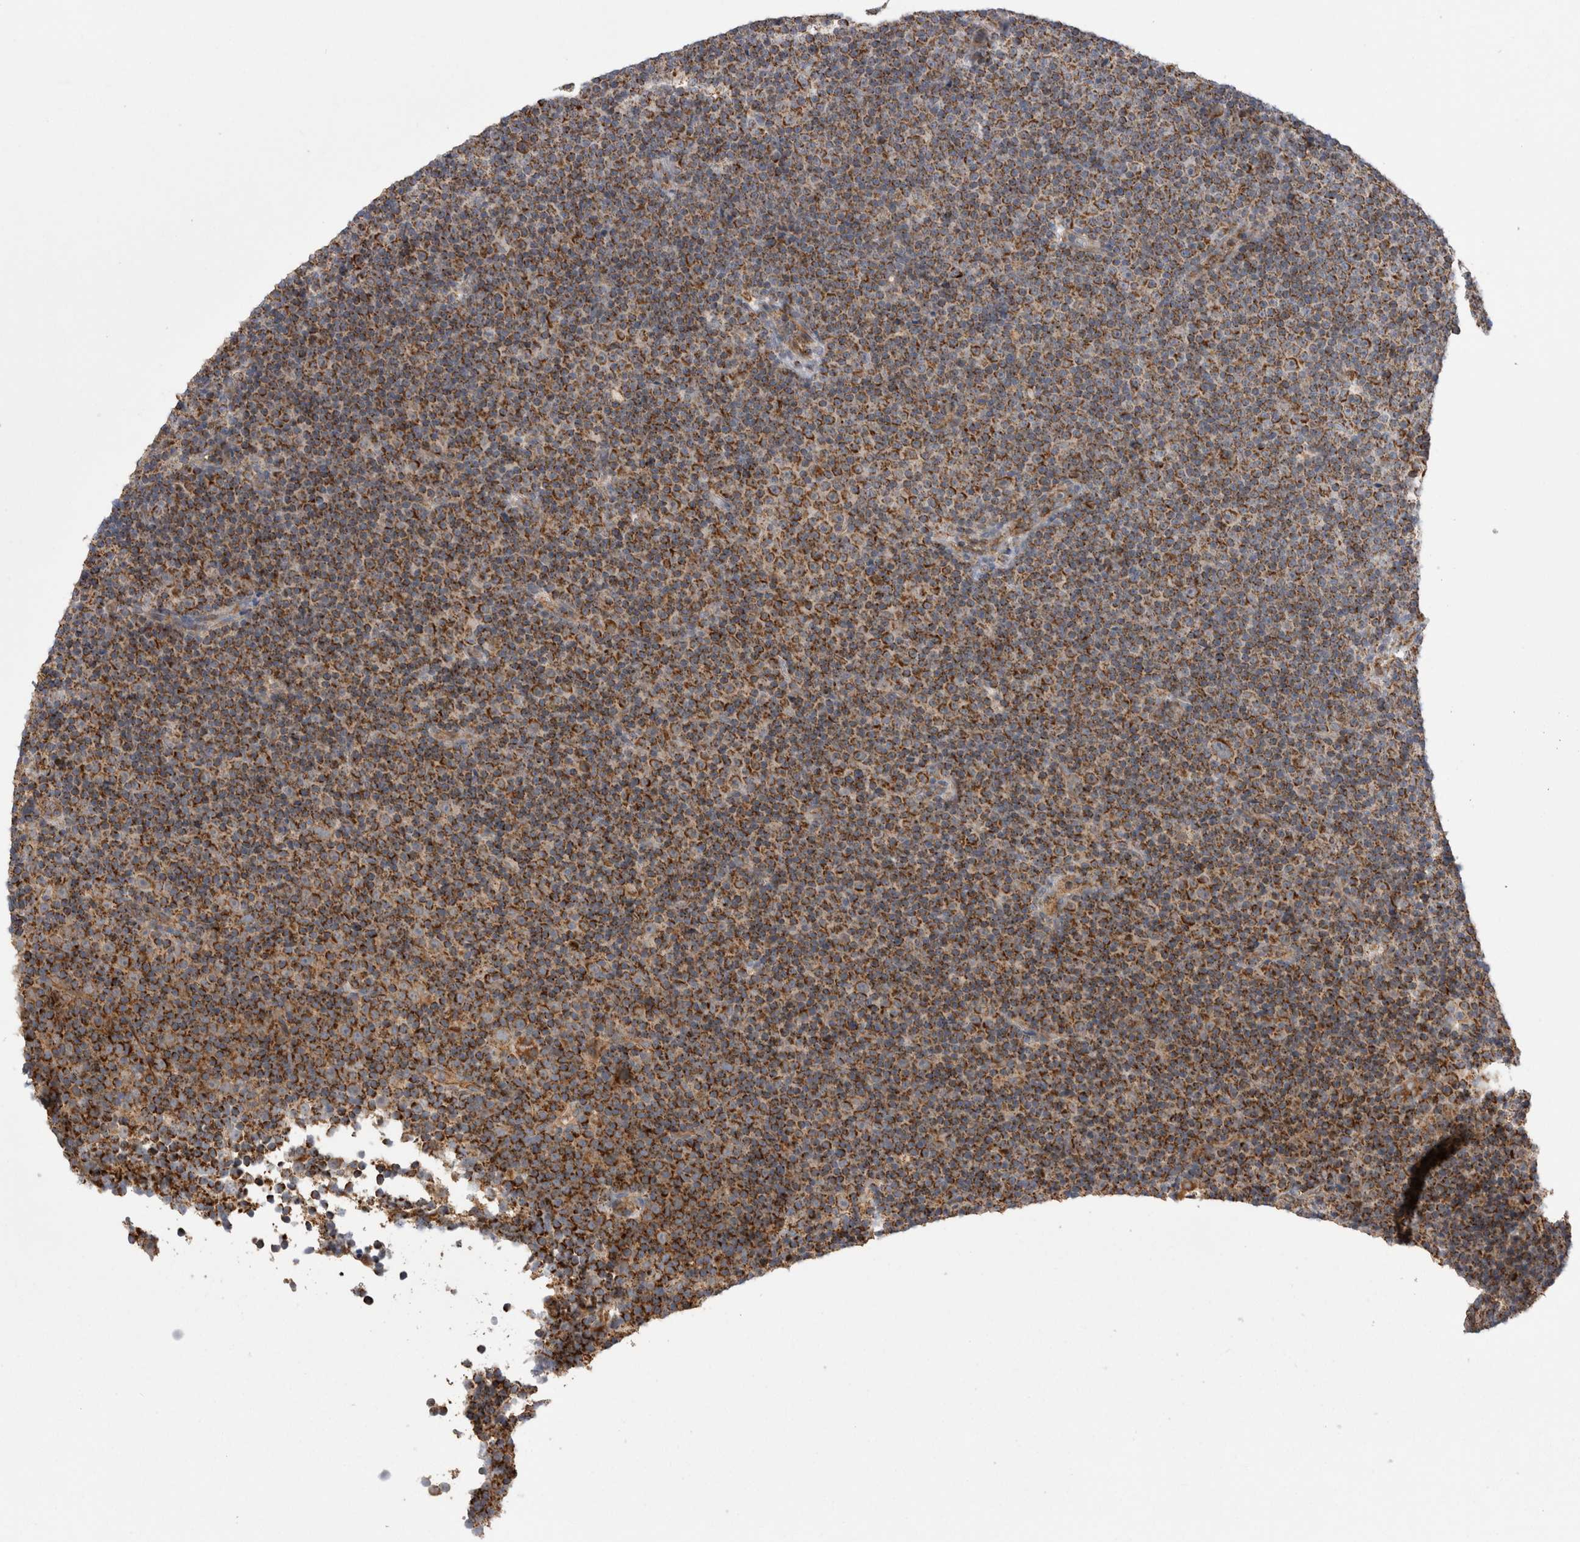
{"staining": {"intensity": "strong", "quantity": ">75%", "location": "cytoplasmic/membranous"}, "tissue": "lymphoma", "cell_type": "Tumor cells", "image_type": "cancer", "snomed": [{"axis": "morphology", "description": "Malignant lymphoma, non-Hodgkin's type, Low grade"}, {"axis": "topography", "description": "Lymph node"}], "caption": "Immunohistochemistry (IHC) photomicrograph of neoplastic tissue: lymphoma stained using immunohistochemistry demonstrates high levels of strong protein expression localized specifically in the cytoplasmic/membranous of tumor cells, appearing as a cytoplasmic/membranous brown color.", "gene": "DARS2", "patient": {"sex": "female", "age": 67}}